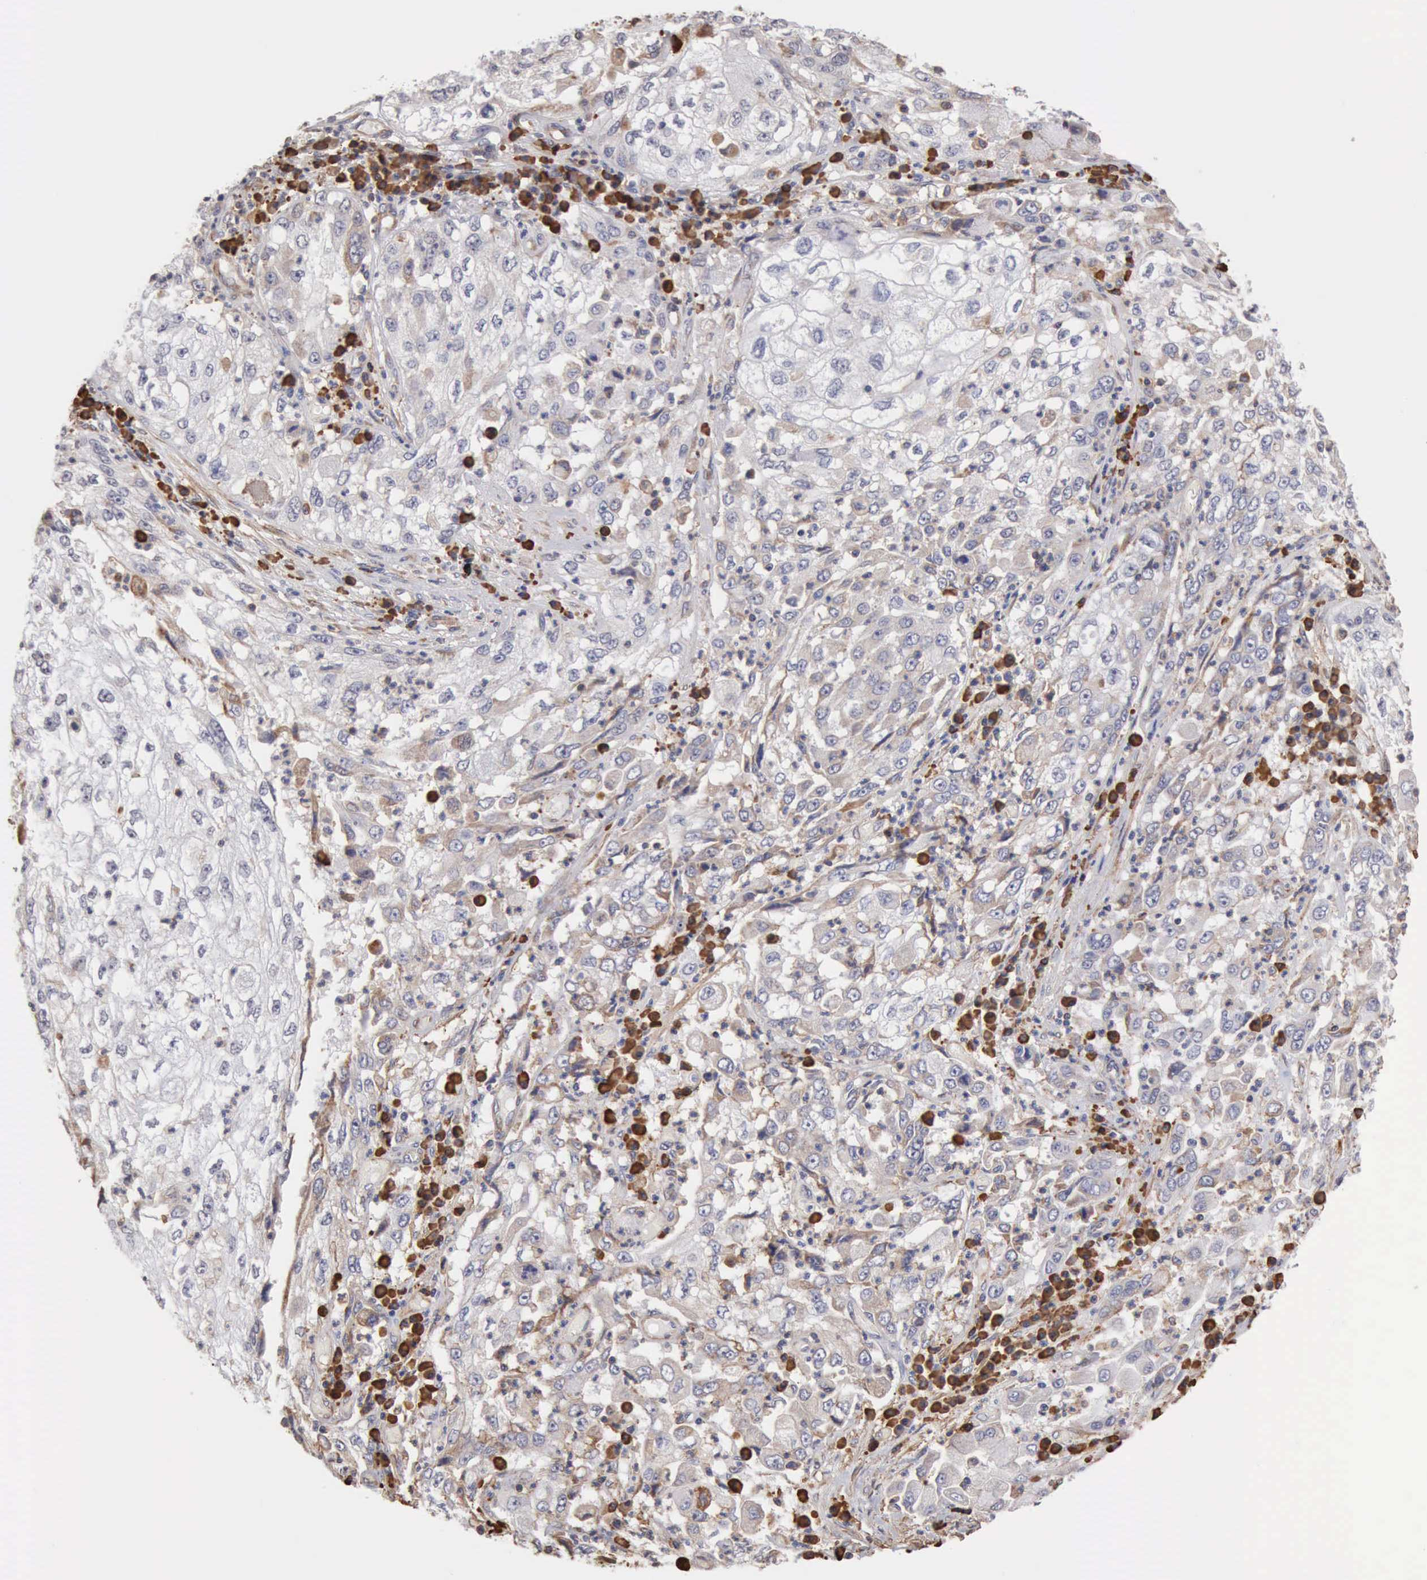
{"staining": {"intensity": "weak", "quantity": "<25%", "location": "cytoplasmic/membranous"}, "tissue": "cervical cancer", "cell_type": "Tumor cells", "image_type": "cancer", "snomed": [{"axis": "morphology", "description": "Squamous cell carcinoma, NOS"}, {"axis": "topography", "description": "Cervix"}], "caption": "Cervical squamous cell carcinoma stained for a protein using IHC shows no expression tumor cells.", "gene": "GPR101", "patient": {"sex": "female", "age": 36}}